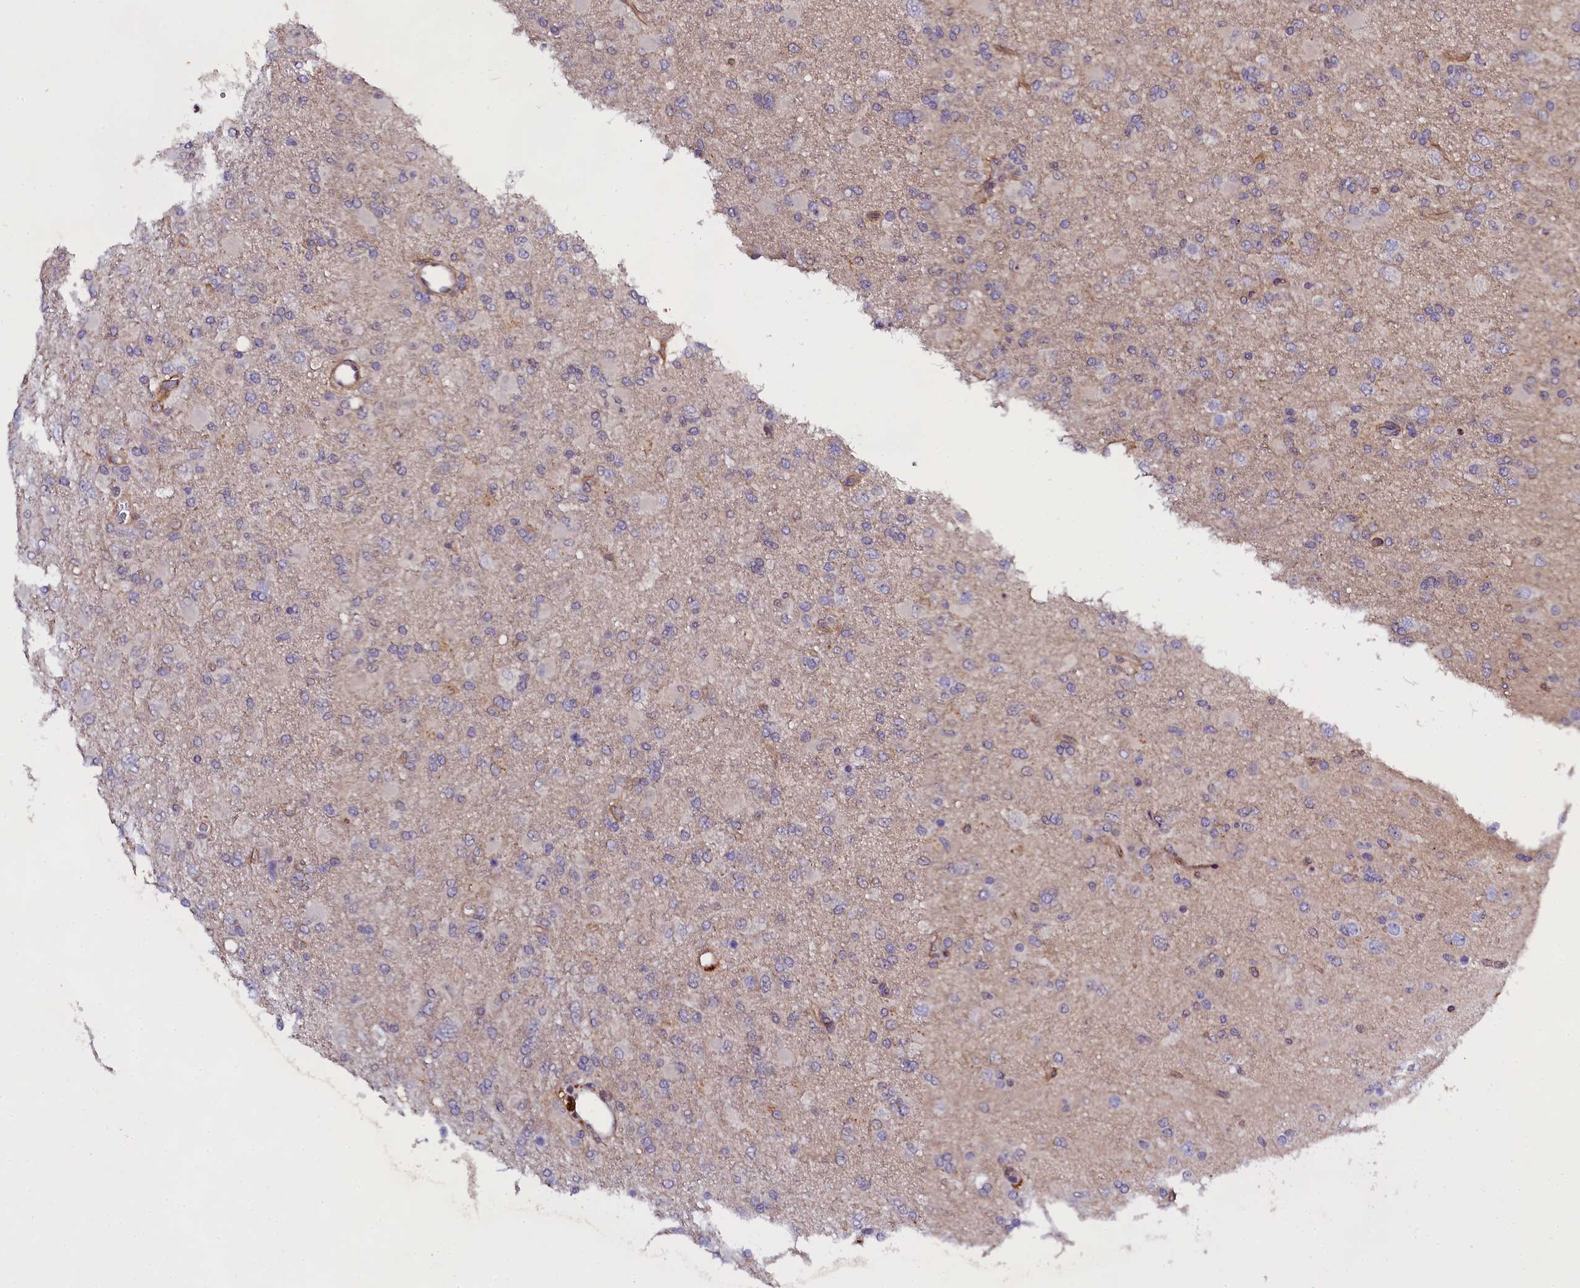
{"staining": {"intensity": "negative", "quantity": "none", "location": "none"}, "tissue": "glioma", "cell_type": "Tumor cells", "image_type": "cancer", "snomed": [{"axis": "morphology", "description": "Glioma, malignant, Low grade"}, {"axis": "topography", "description": "Brain"}], "caption": "Immunohistochemical staining of human glioma demonstrates no significant expression in tumor cells.", "gene": "SP4", "patient": {"sex": "male", "age": 65}}